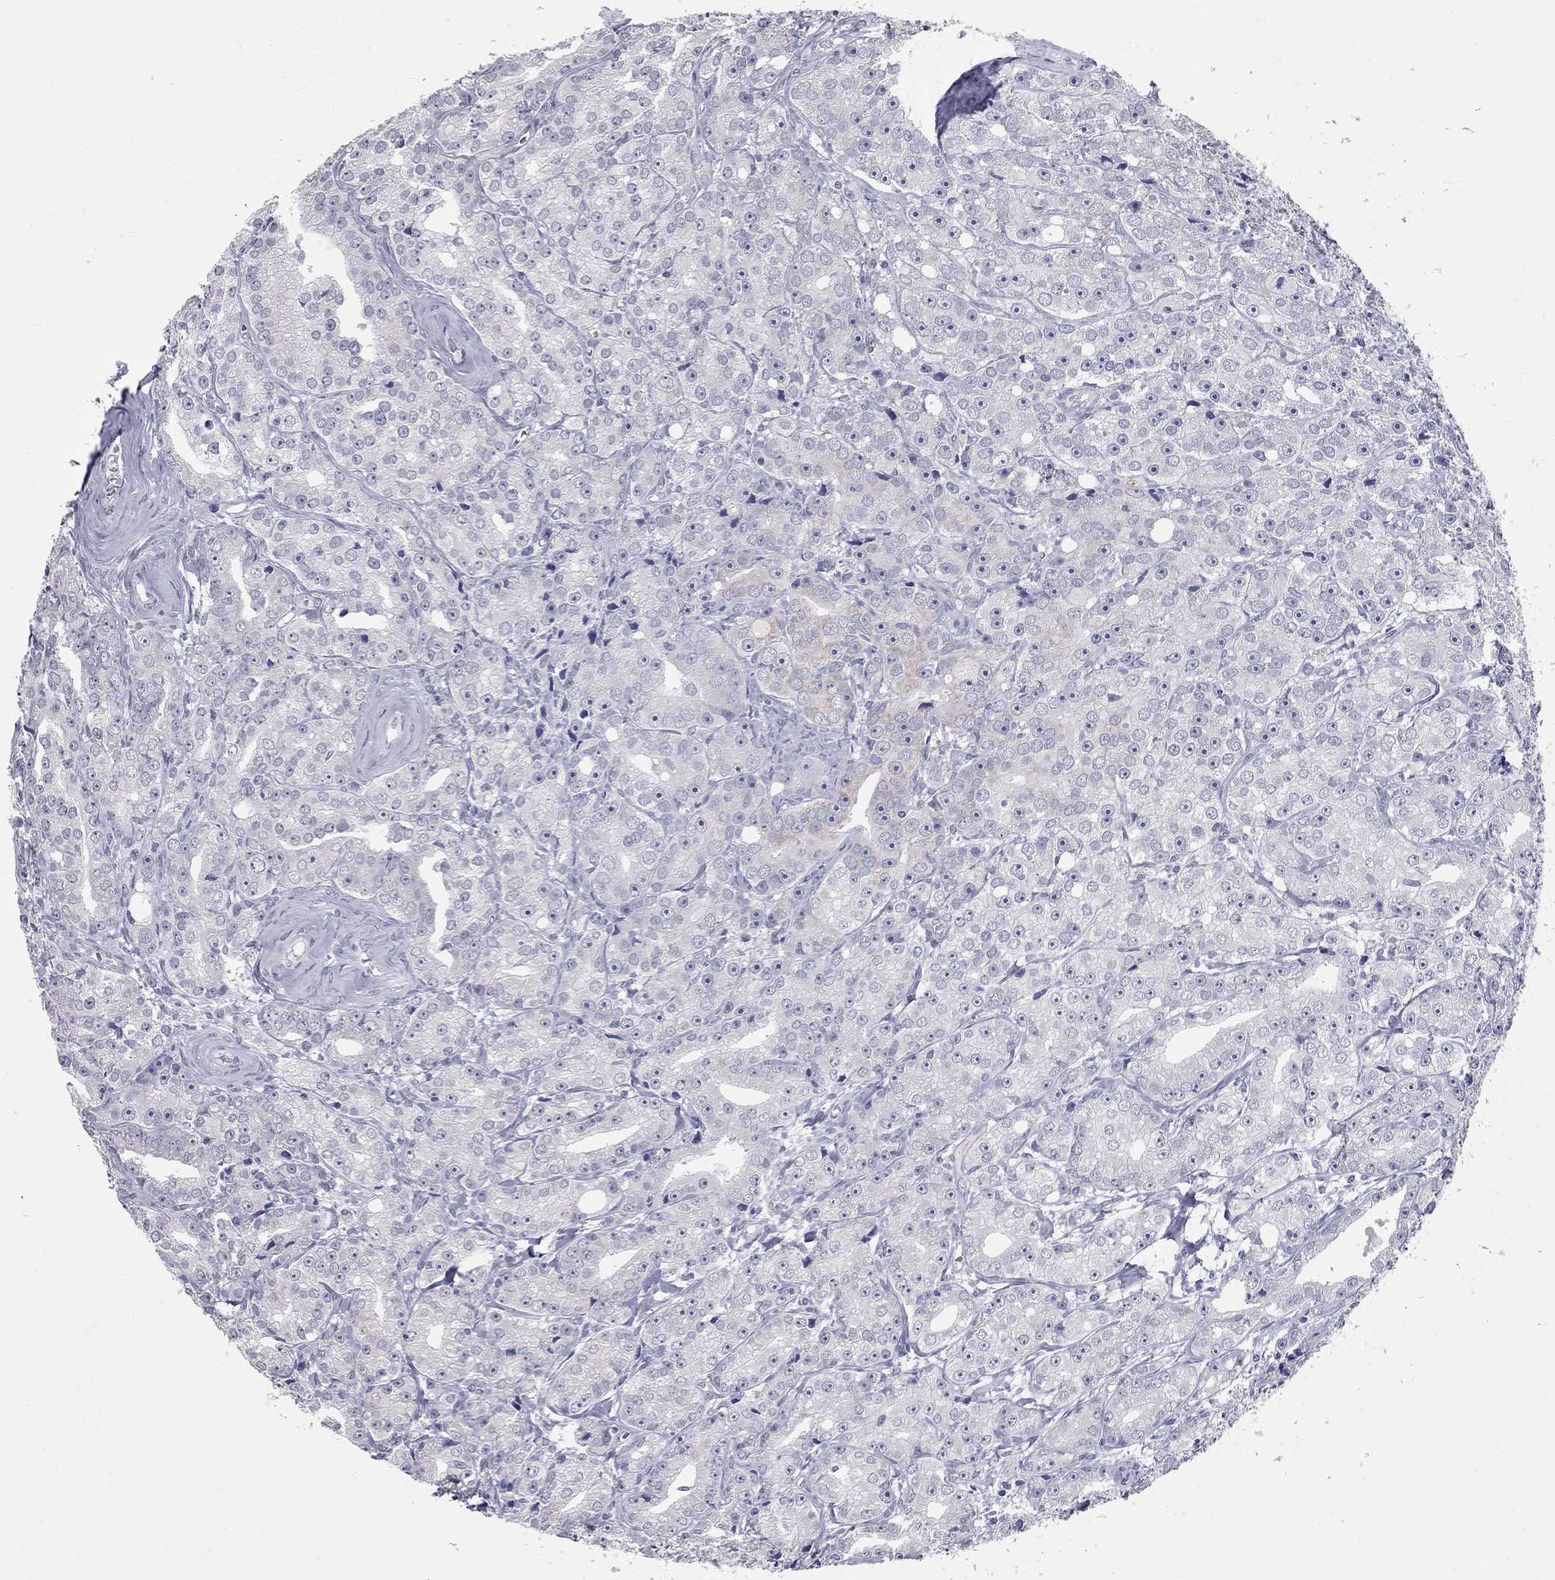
{"staining": {"intensity": "negative", "quantity": "none", "location": "none"}, "tissue": "prostate cancer", "cell_type": "Tumor cells", "image_type": "cancer", "snomed": [{"axis": "morphology", "description": "Adenocarcinoma, Medium grade"}, {"axis": "topography", "description": "Prostate"}], "caption": "Tumor cells are negative for brown protein staining in prostate cancer (medium-grade adenocarcinoma).", "gene": "SHOC2", "patient": {"sex": "male", "age": 74}}